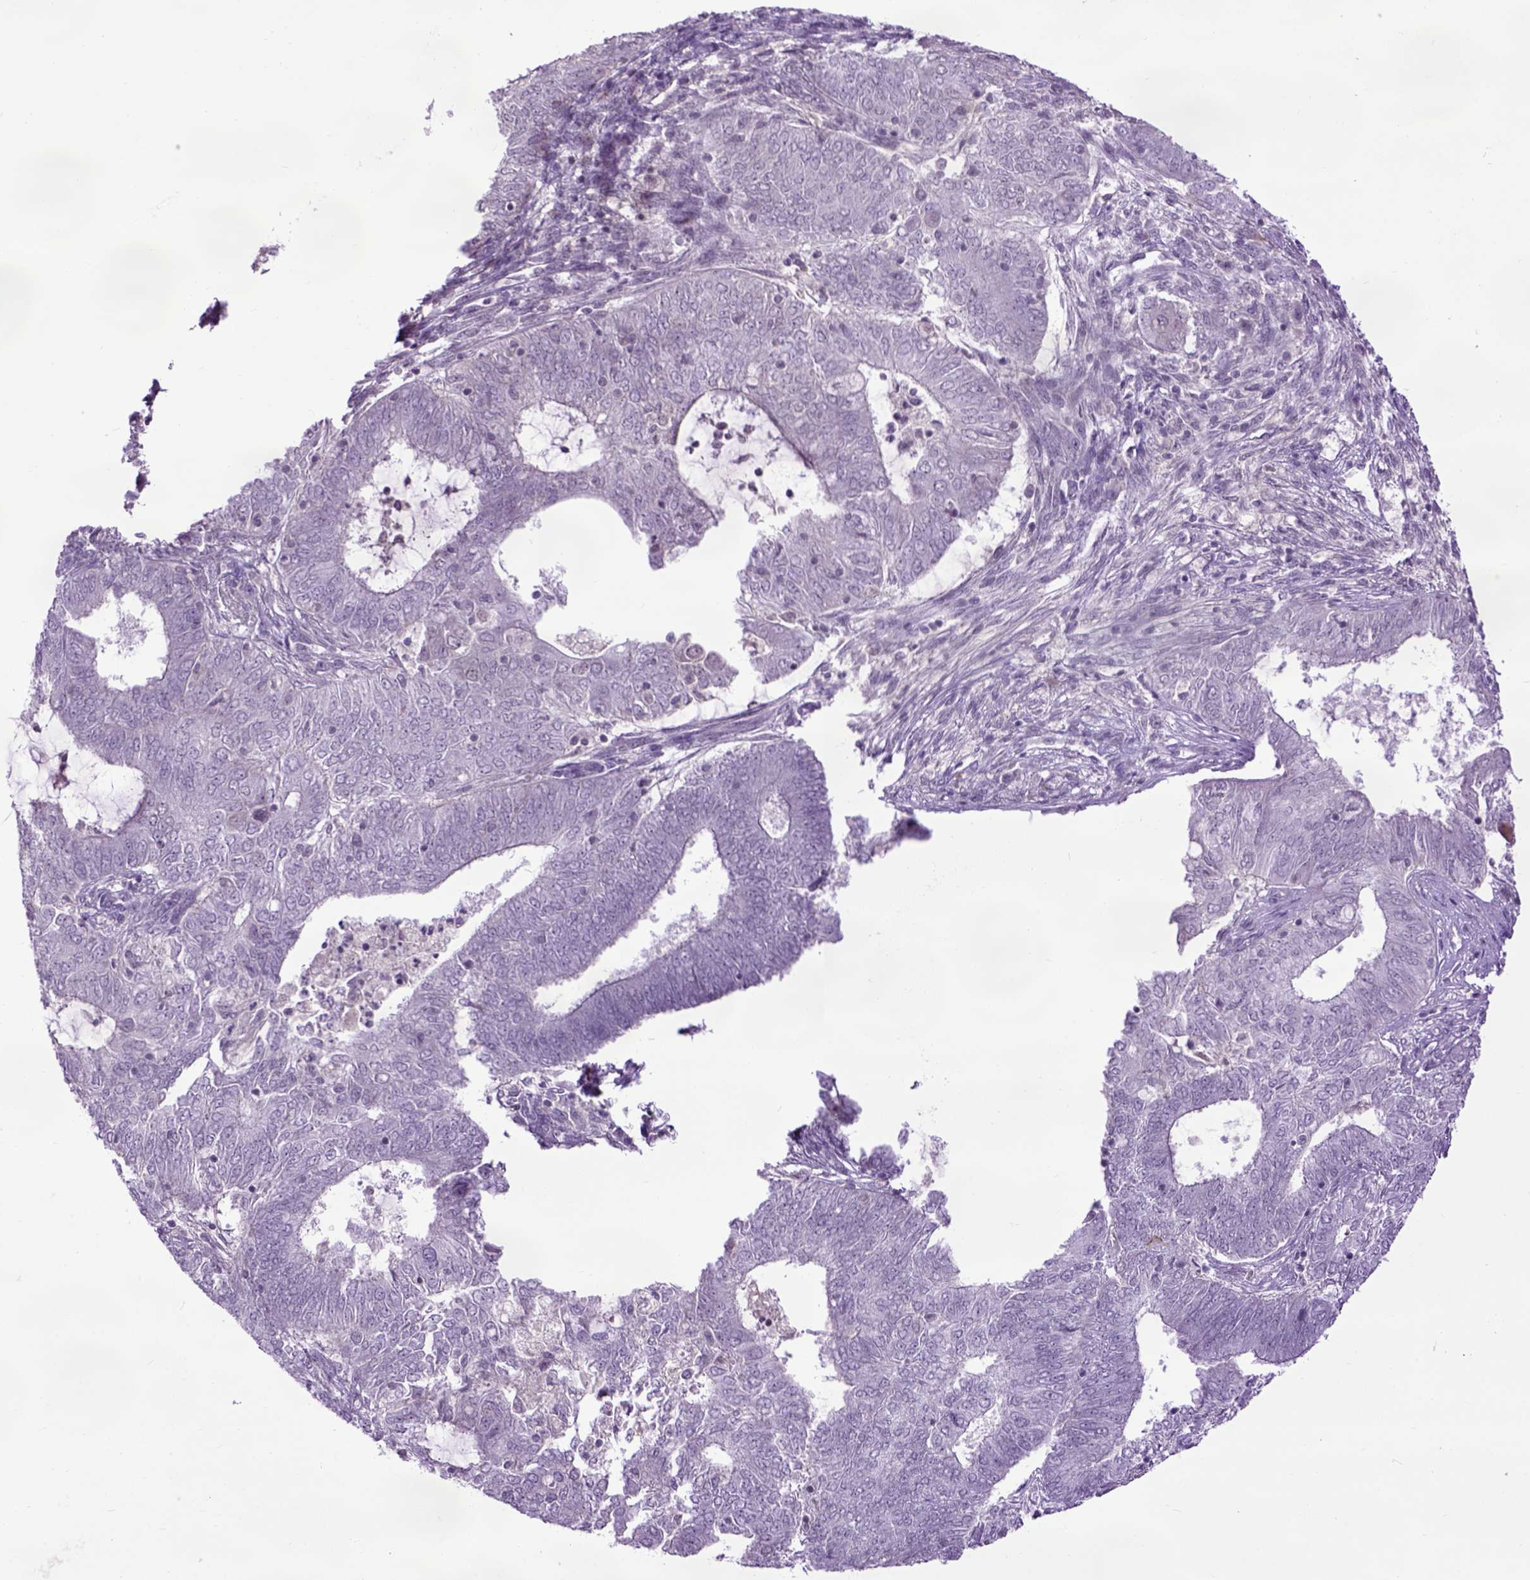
{"staining": {"intensity": "negative", "quantity": "none", "location": "none"}, "tissue": "endometrial cancer", "cell_type": "Tumor cells", "image_type": "cancer", "snomed": [{"axis": "morphology", "description": "Adenocarcinoma, NOS"}, {"axis": "topography", "description": "Endometrium"}], "caption": "DAB immunohistochemical staining of adenocarcinoma (endometrial) shows no significant staining in tumor cells.", "gene": "EMILIN3", "patient": {"sex": "female", "age": 62}}